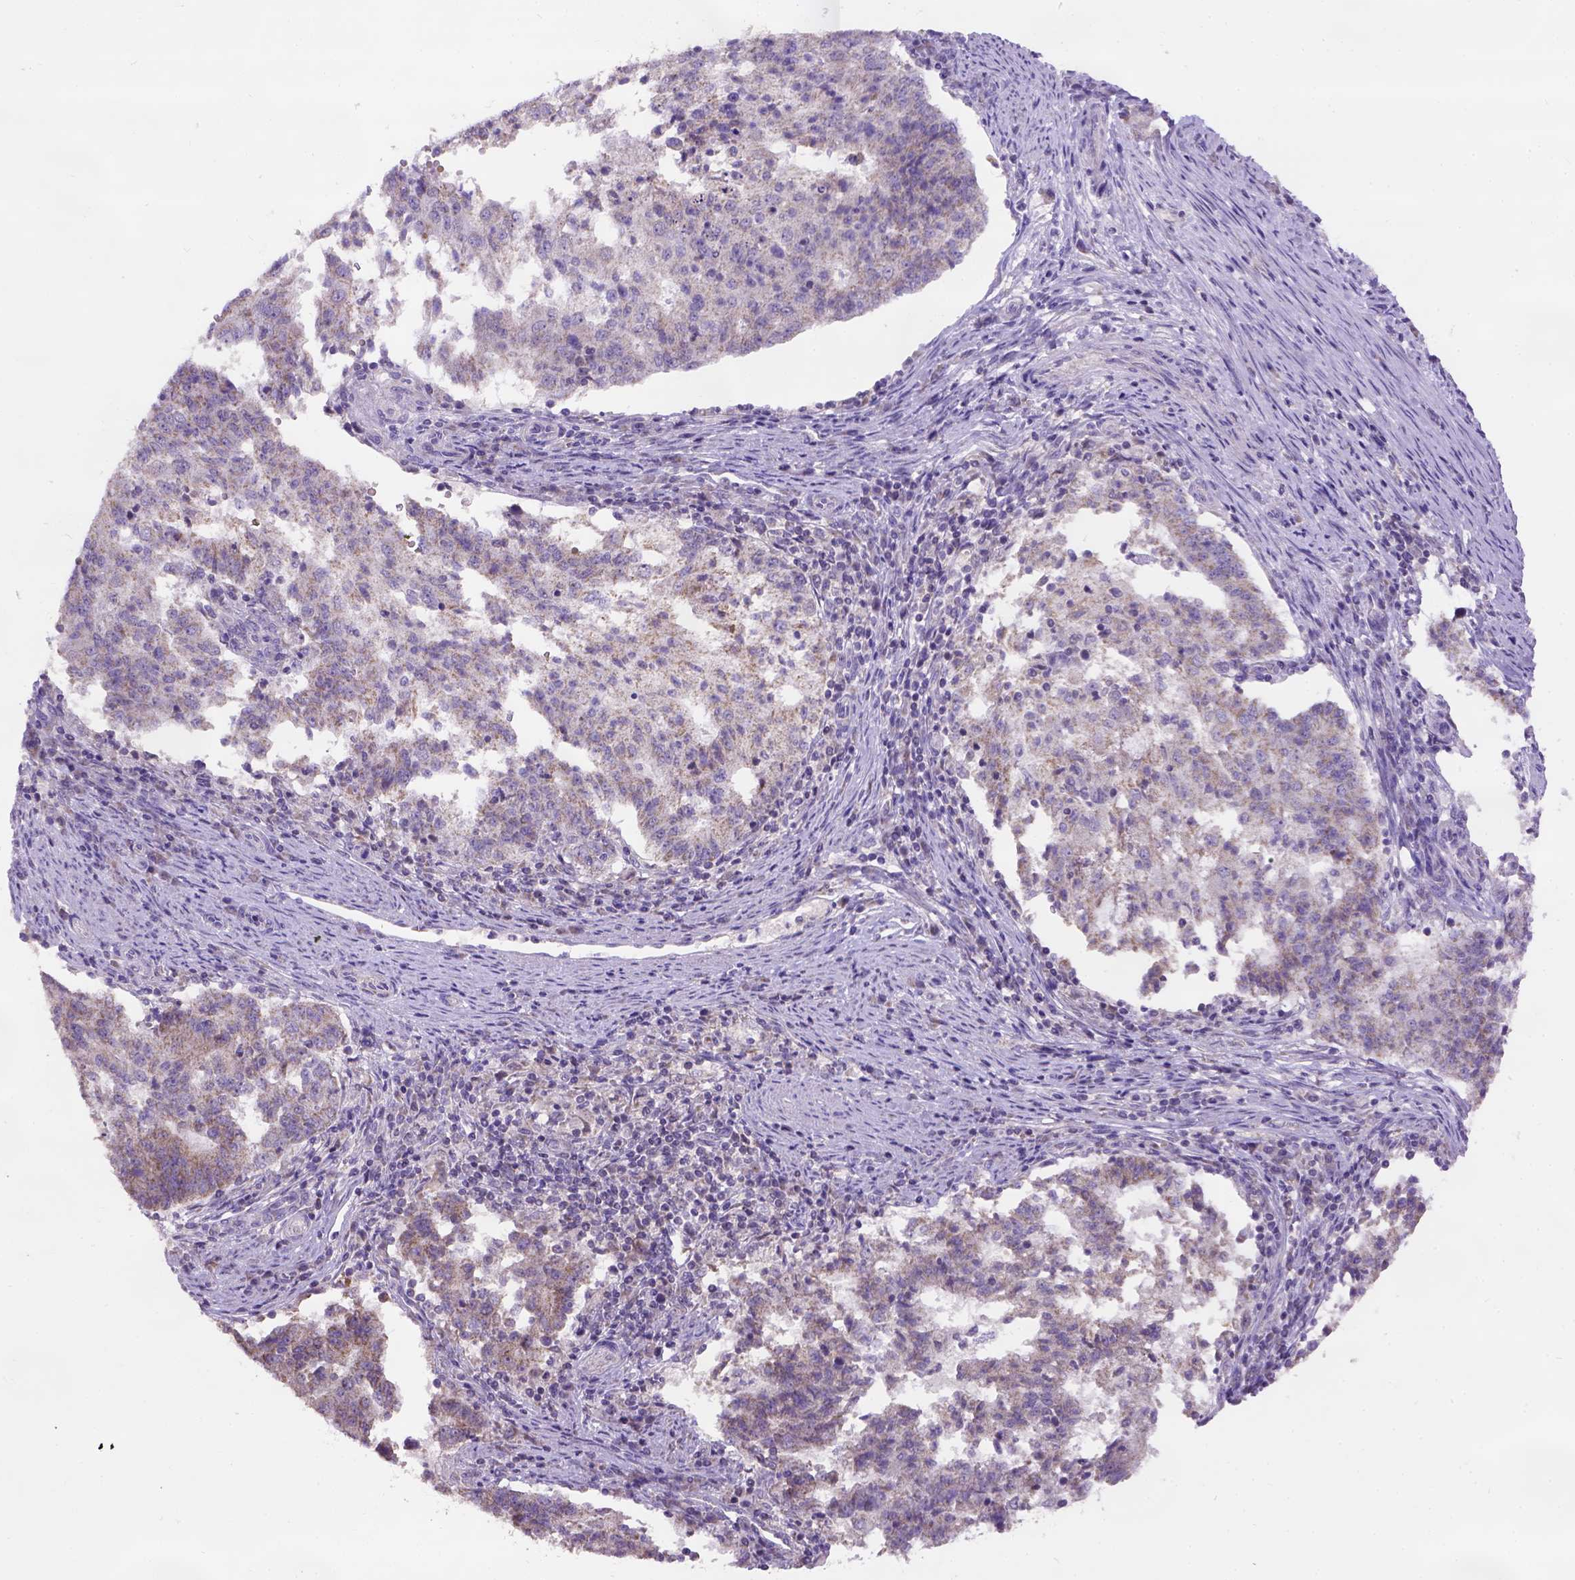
{"staining": {"intensity": "weak", "quantity": "25%-75%", "location": "cytoplasmic/membranous"}, "tissue": "endometrial cancer", "cell_type": "Tumor cells", "image_type": "cancer", "snomed": [{"axis": "morphology", "description": "Adenocarcinoma, NOS"}, {"axis": "topography", "description": "Endometrium"}], "caption": "About 25%-75% of tumor cells in human endometrial adenocarcinoma show weak cytoplasmic/membranous protein staining as visualized by brown immunohistochemical staining.", "gene": "L2HGDH", "patient": {"sex": "female", "age": 82}}